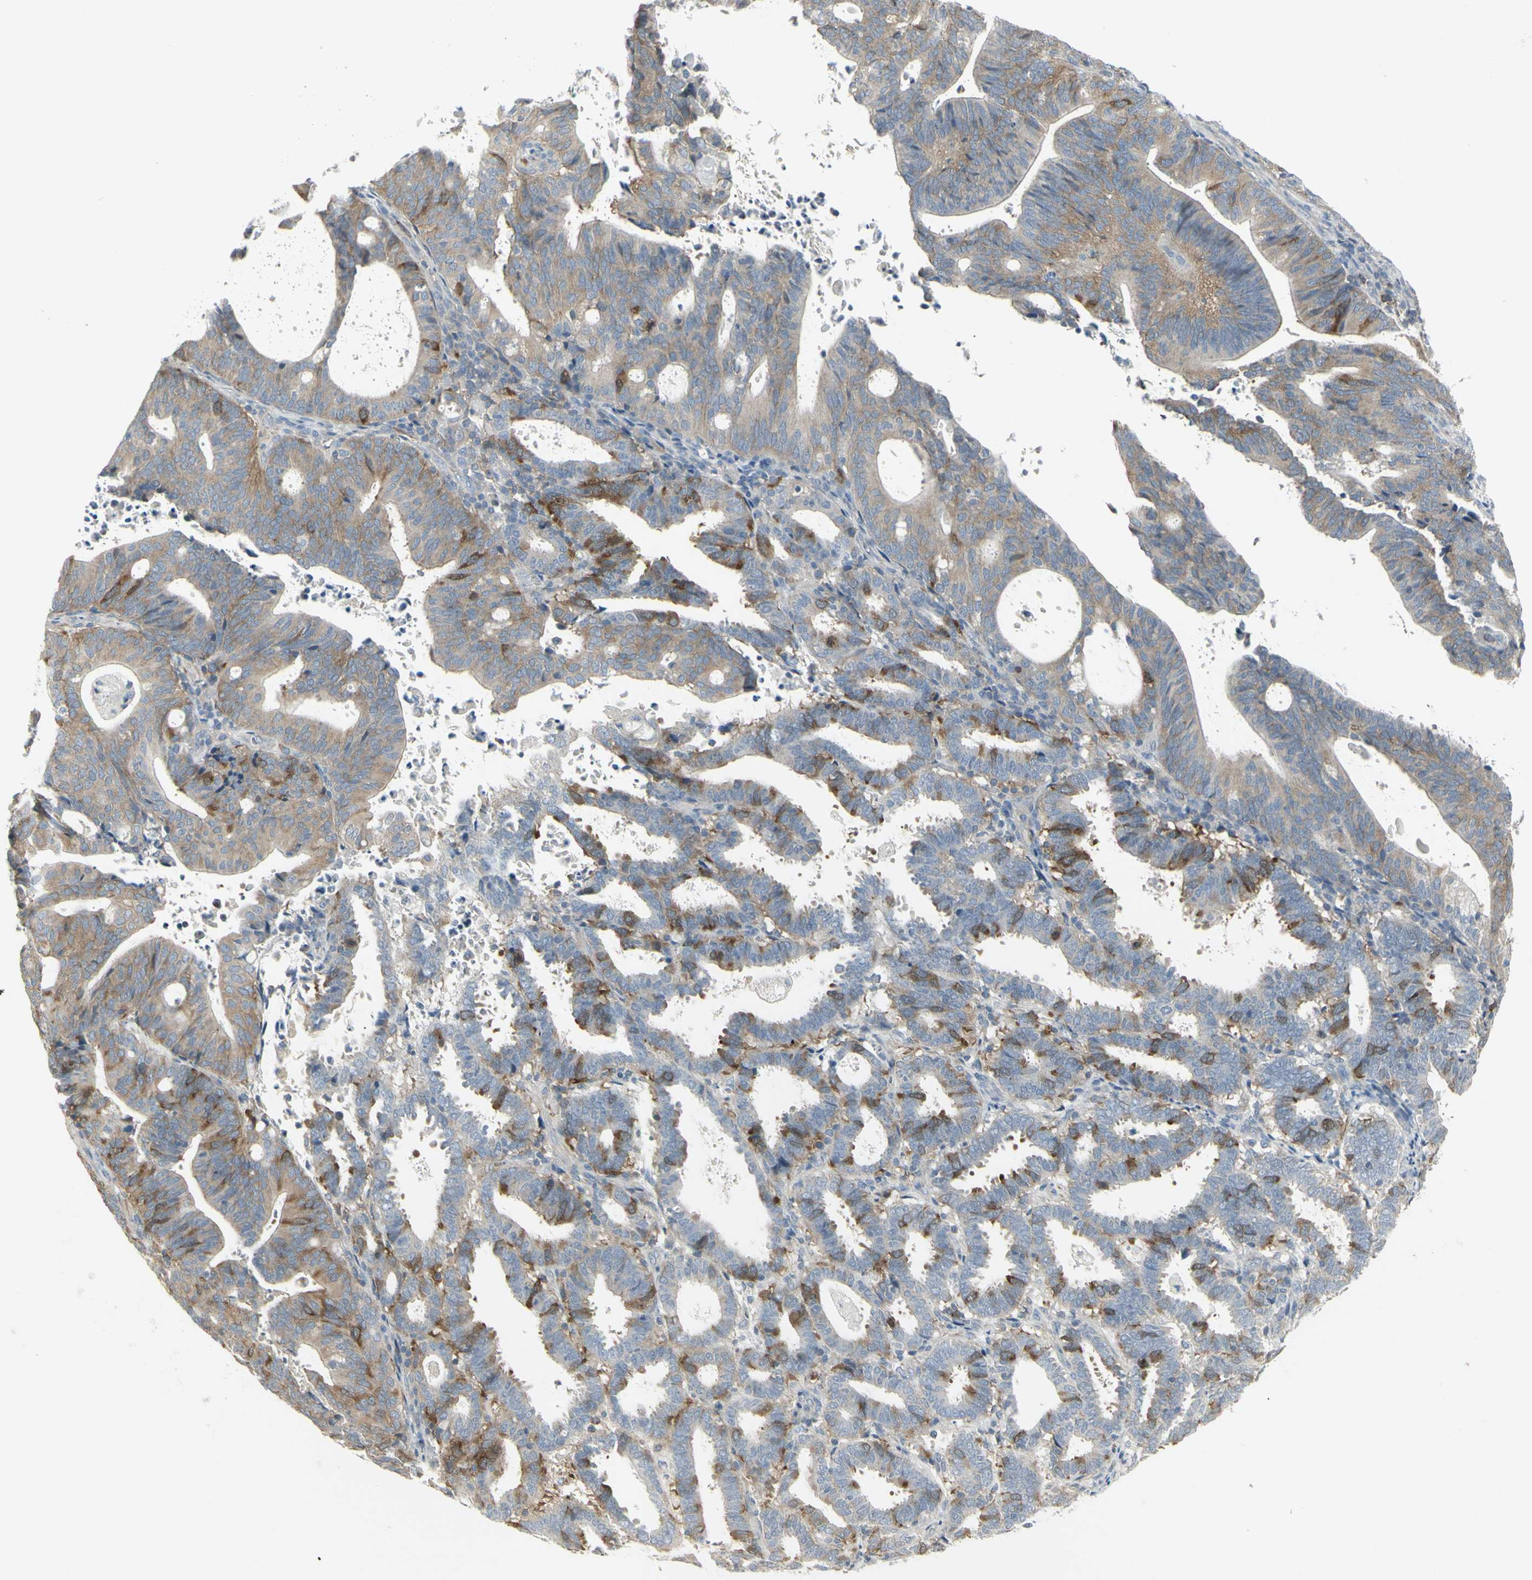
{"staining": {"intensity": "strong", "quantity": "<25%", "location": "cytoplasmic/membranous"}, "tissue": "endometrial cancer", "cell_type": "Tumor cells", "image_type": "cancer", "snomed": [{"axis": "morphology", "description": "Adenocarcinoma, NOS"}, {"axis": "topography", "description": "Uterus"}], "caption": "High-magnification brightfield microscopy of endometrial cancer (adenocarcinoma) stained with DAB (3,3'-diaminobenzidine) (brown) and counterstained with hematoxylin (blue). tumor cells exhibit strong cytoplasmic/membranous expression is appreciated in approximately<25% of cells. The staining was performed using DAB (3,3'-diaminobenzidine) to visualize the protein expression in brown, while the nuclei were stained in blue with hematoxylin (Magnification: 20x).", "gene": "CCNB2", "patient": {"sex": "female", "age": 83}}